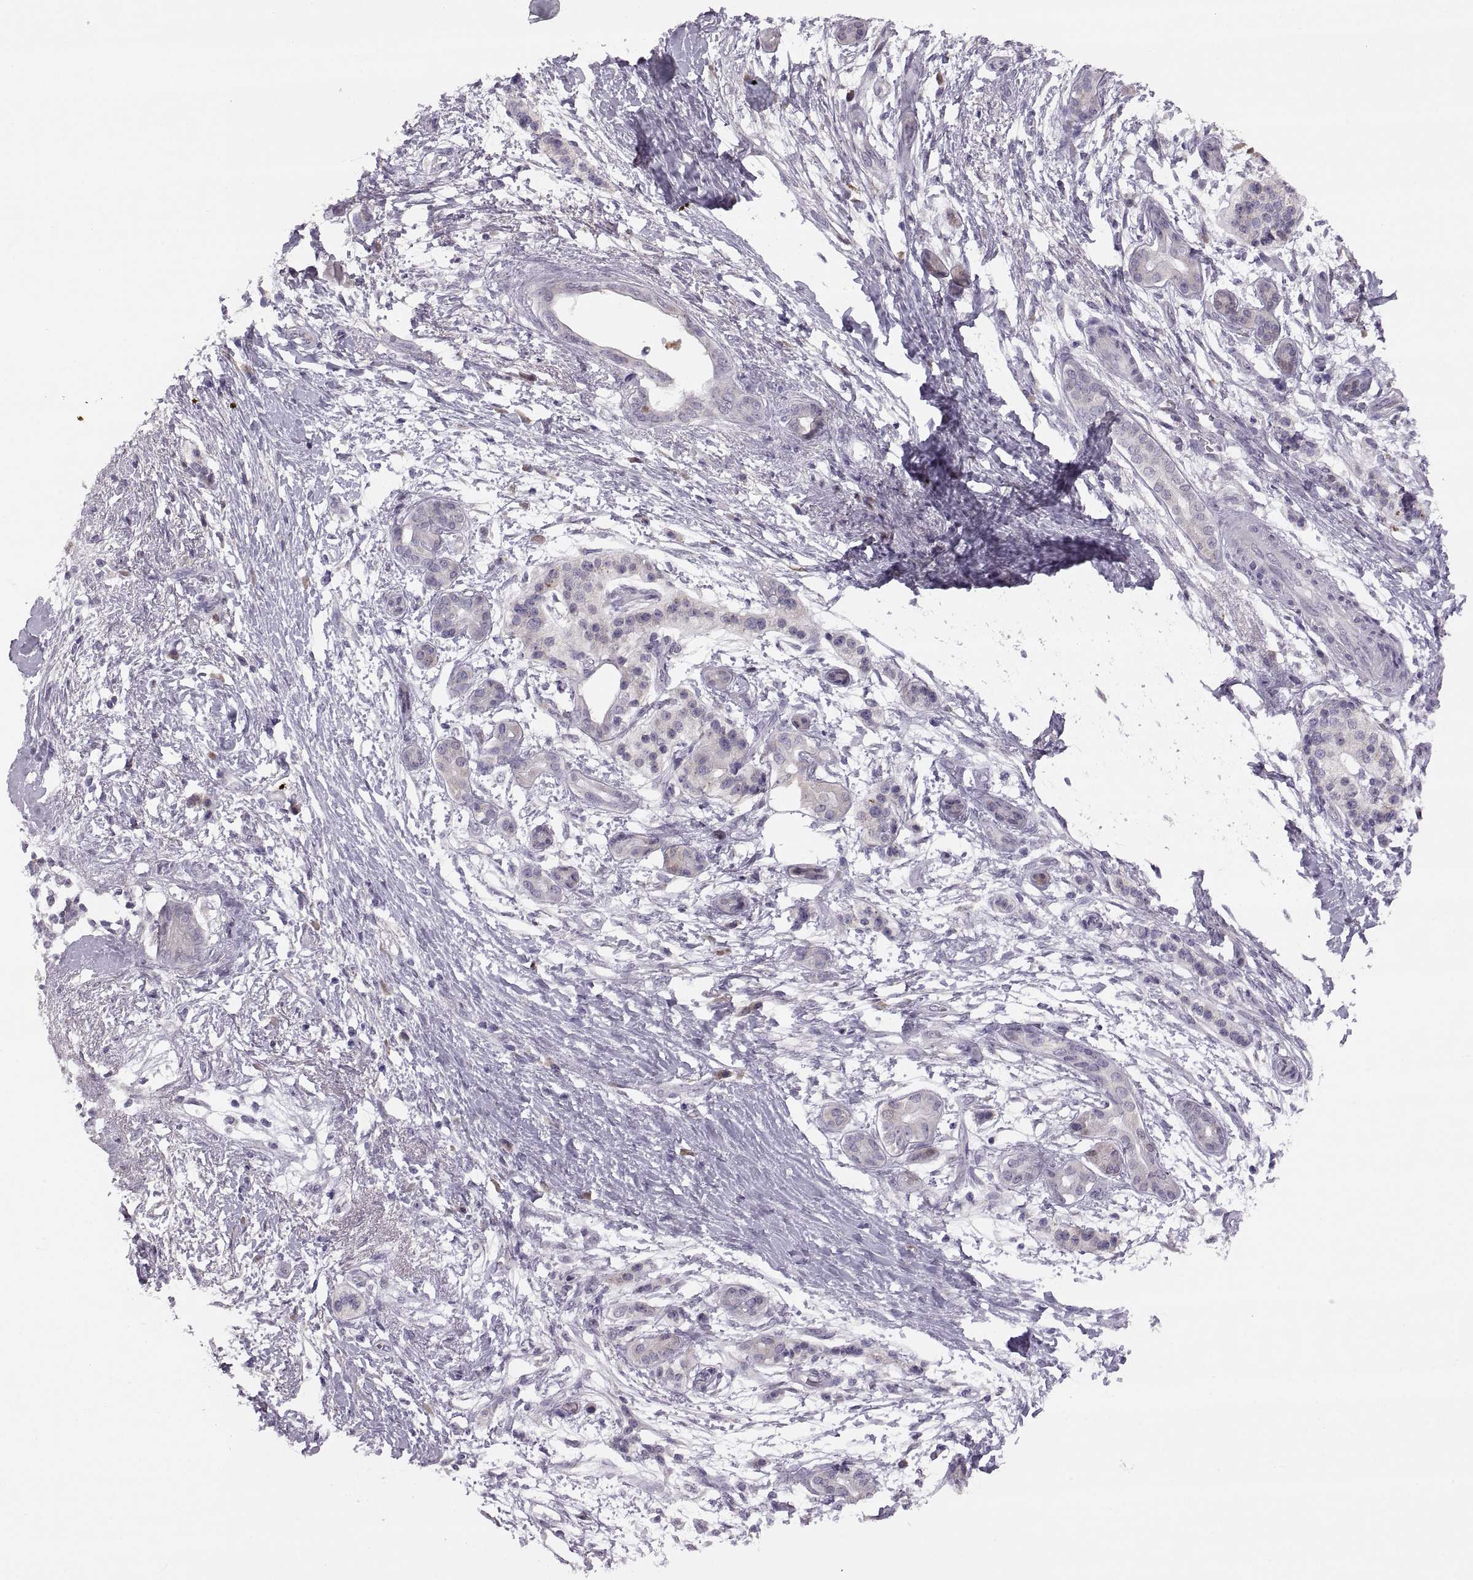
{"staining": {"intensity": "negative", "quantity": "none", "location": "none"}, "tissue": "pancreatic cancer", "cell_type": "Tumor cells", "image_type": "cancer", "snomed": [{"axis": "morphology", "description": "Adenocarcinoma, NOS"}, {"axis": "topography", "description": "Pancreas"}], "caption": "Pancreatic cancer was stained to show a protein in brown. There is no significant expression in tumor cells.", "gene": "ADH6", "patient": {"sex": "female", "age": 72}}